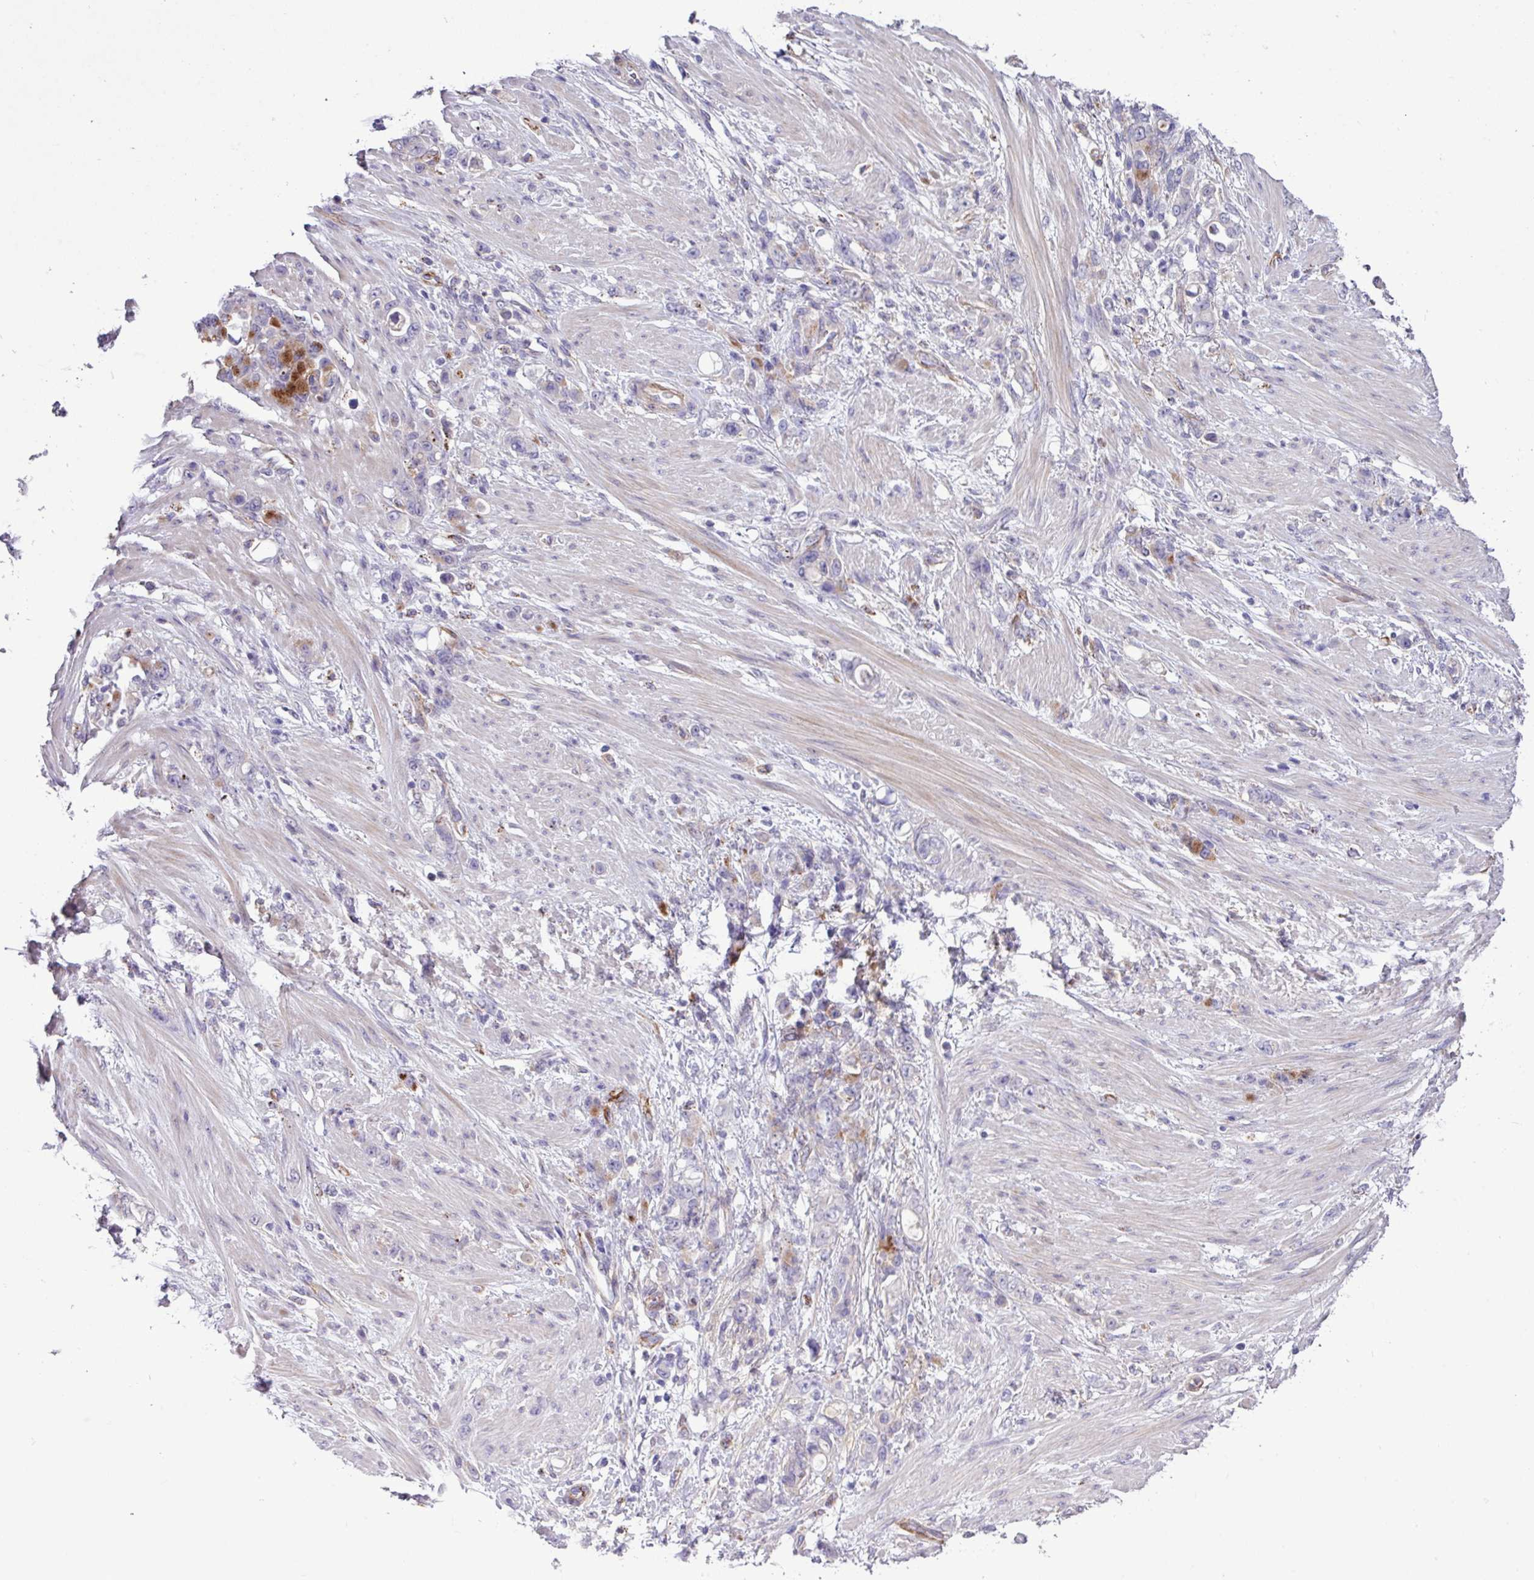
{"staining": {"intensity": "negative", "quantity": "none", "location": "none"}, "tissue": "stomach cancer", "cell_type": "Tumor cells", "image_type": "cancer", "snomed": [{"axis": "morphology", "description": "Normal tissue, NOS"}, {"axis": "morphology", "description": "Adenocarcinoma, NOS"}, {"axis": "topography", "description": "Stomach"}], "caption": "Stomach cancer was stained to show a protein in brown. There is no significant positivity in tumor cells.", "gene": "CD248", "patient": {"sex": "female", "age": 79}}